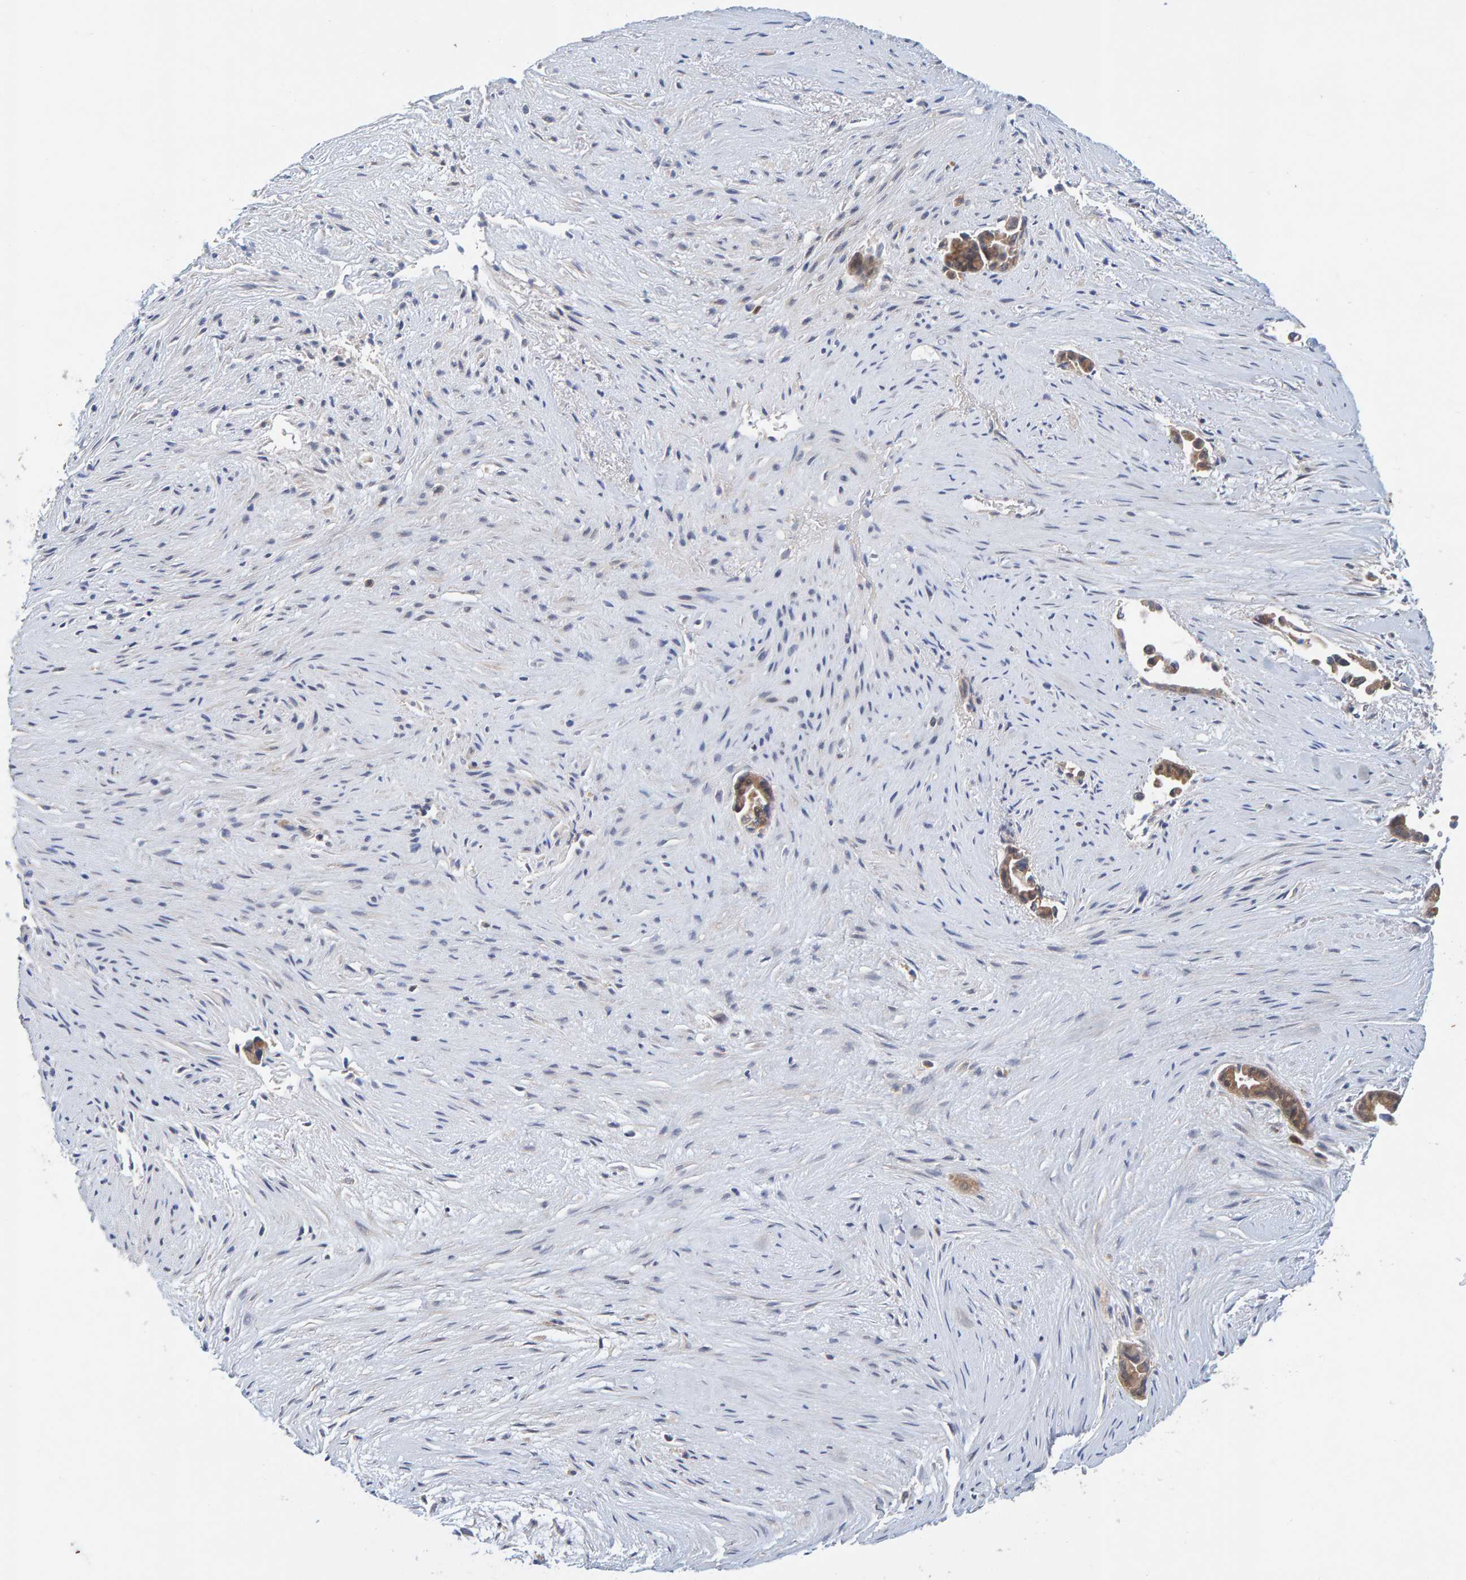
{"staining": {"intensity": "weak", "quantity": ">75%", "location": "cytoplasmic/membranous"}, "tissue": "liver cancer", "cell_type": "Tumor cells", "image_type": "cancer", "snomed": [{"axis": "morphology", "description": "Cholangiocarcinoma"}, {"axis": "topography", "description": "Liver"}], "caption": "Brown immunohistochemical staining in liver cholangiocarcinoma reveals weak cytoplasmic/membranous positivity in about >75% of tumor cells.", "gene": "TATDN1", "patient": {"sex": "female", "age": 55}}